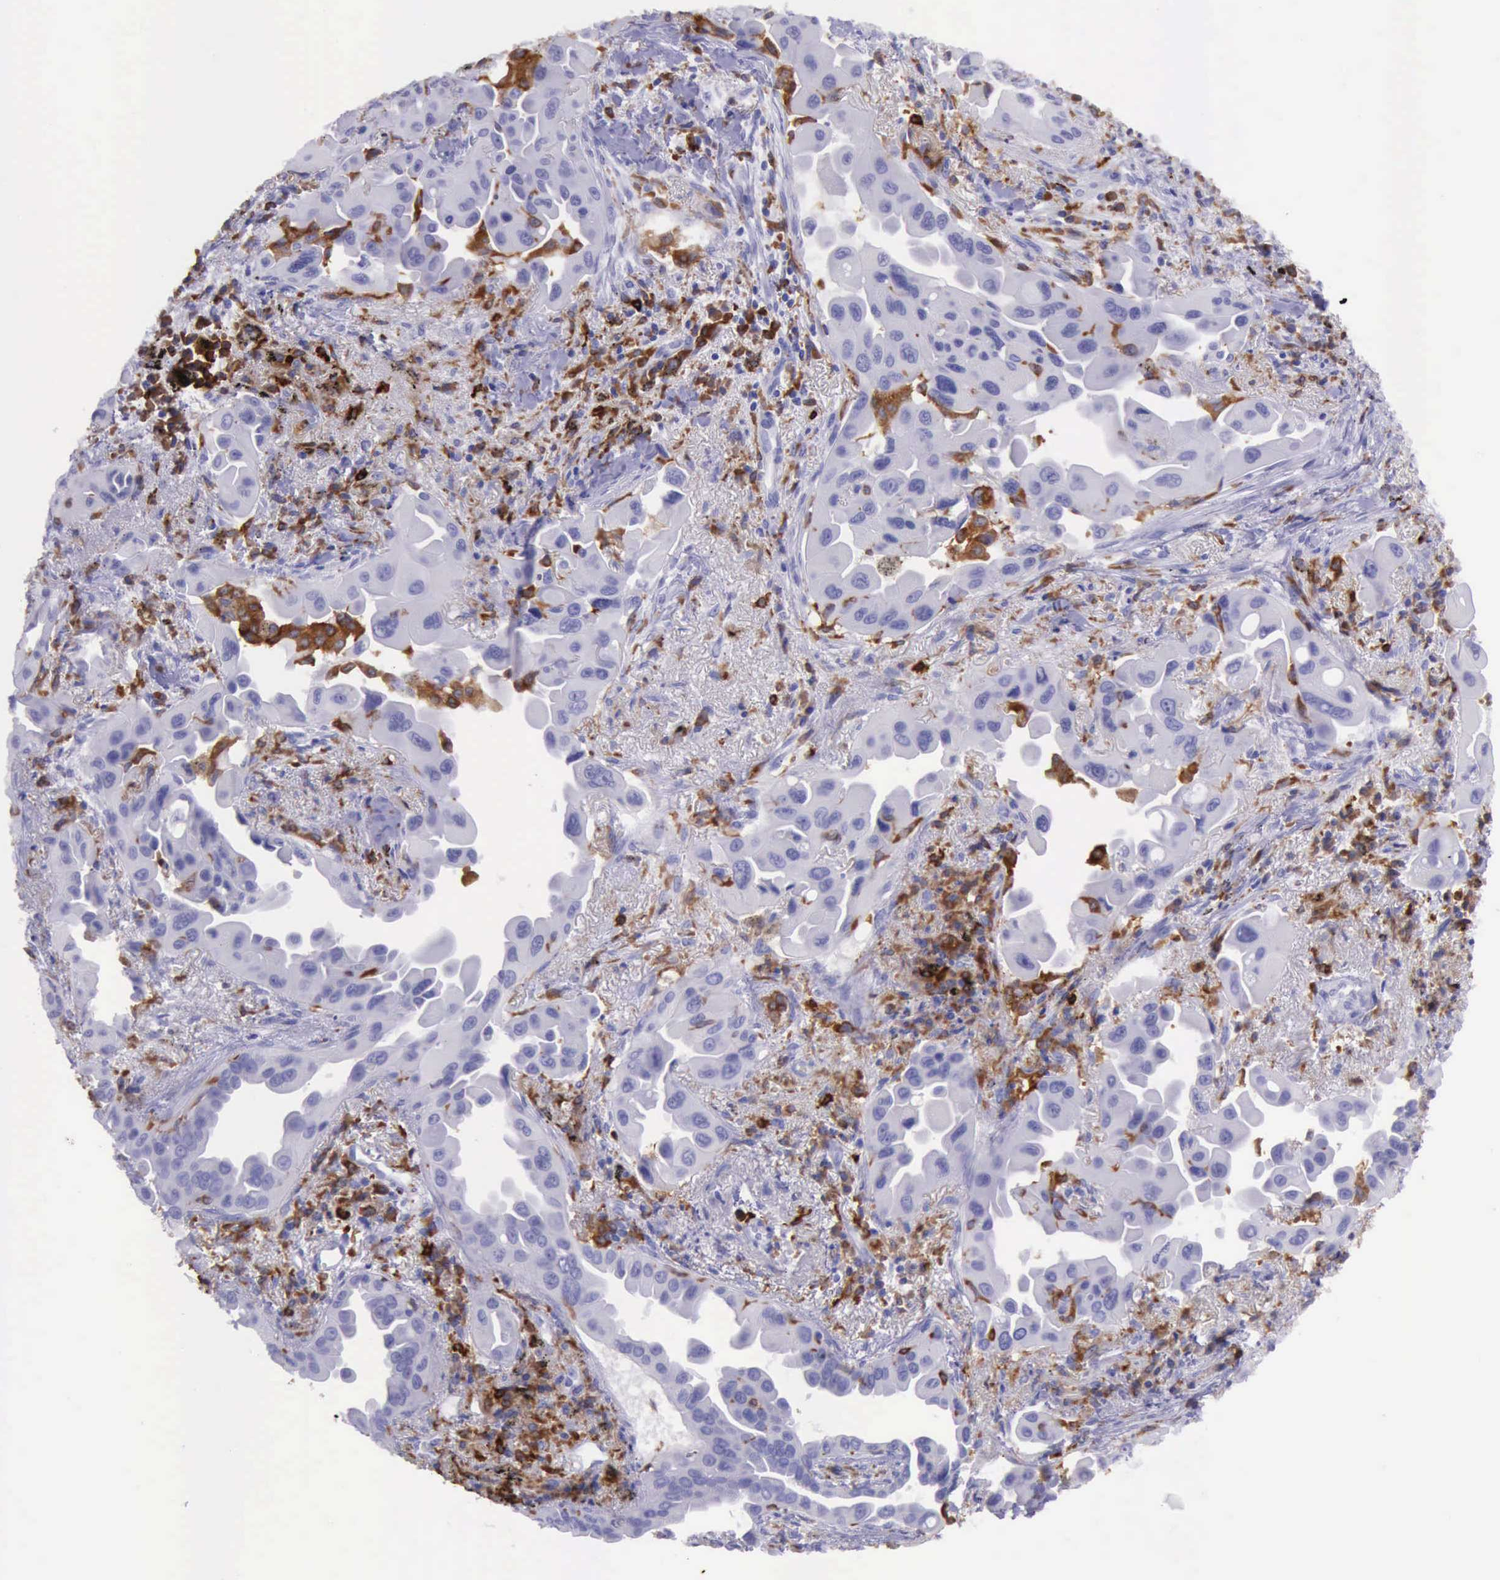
{"staining": {"intensity": "negative", "quantity": "none", "location": "none"}, "tissue": "lung cancer", "cell_type": "Tumor cells", "image_type": "cancer", "snomed": [{"axis": "morphology", "description": "Adenocarcinoma, NOS"}, {"axis": "topography", "description": "Lung"}], "caption": "Immunohistochemistry (IHC) of human lung adenocarcinoma displays no positivity in tumor cells.", "gene": "BTK", "patient": {"sex": "male", "age": 68}}